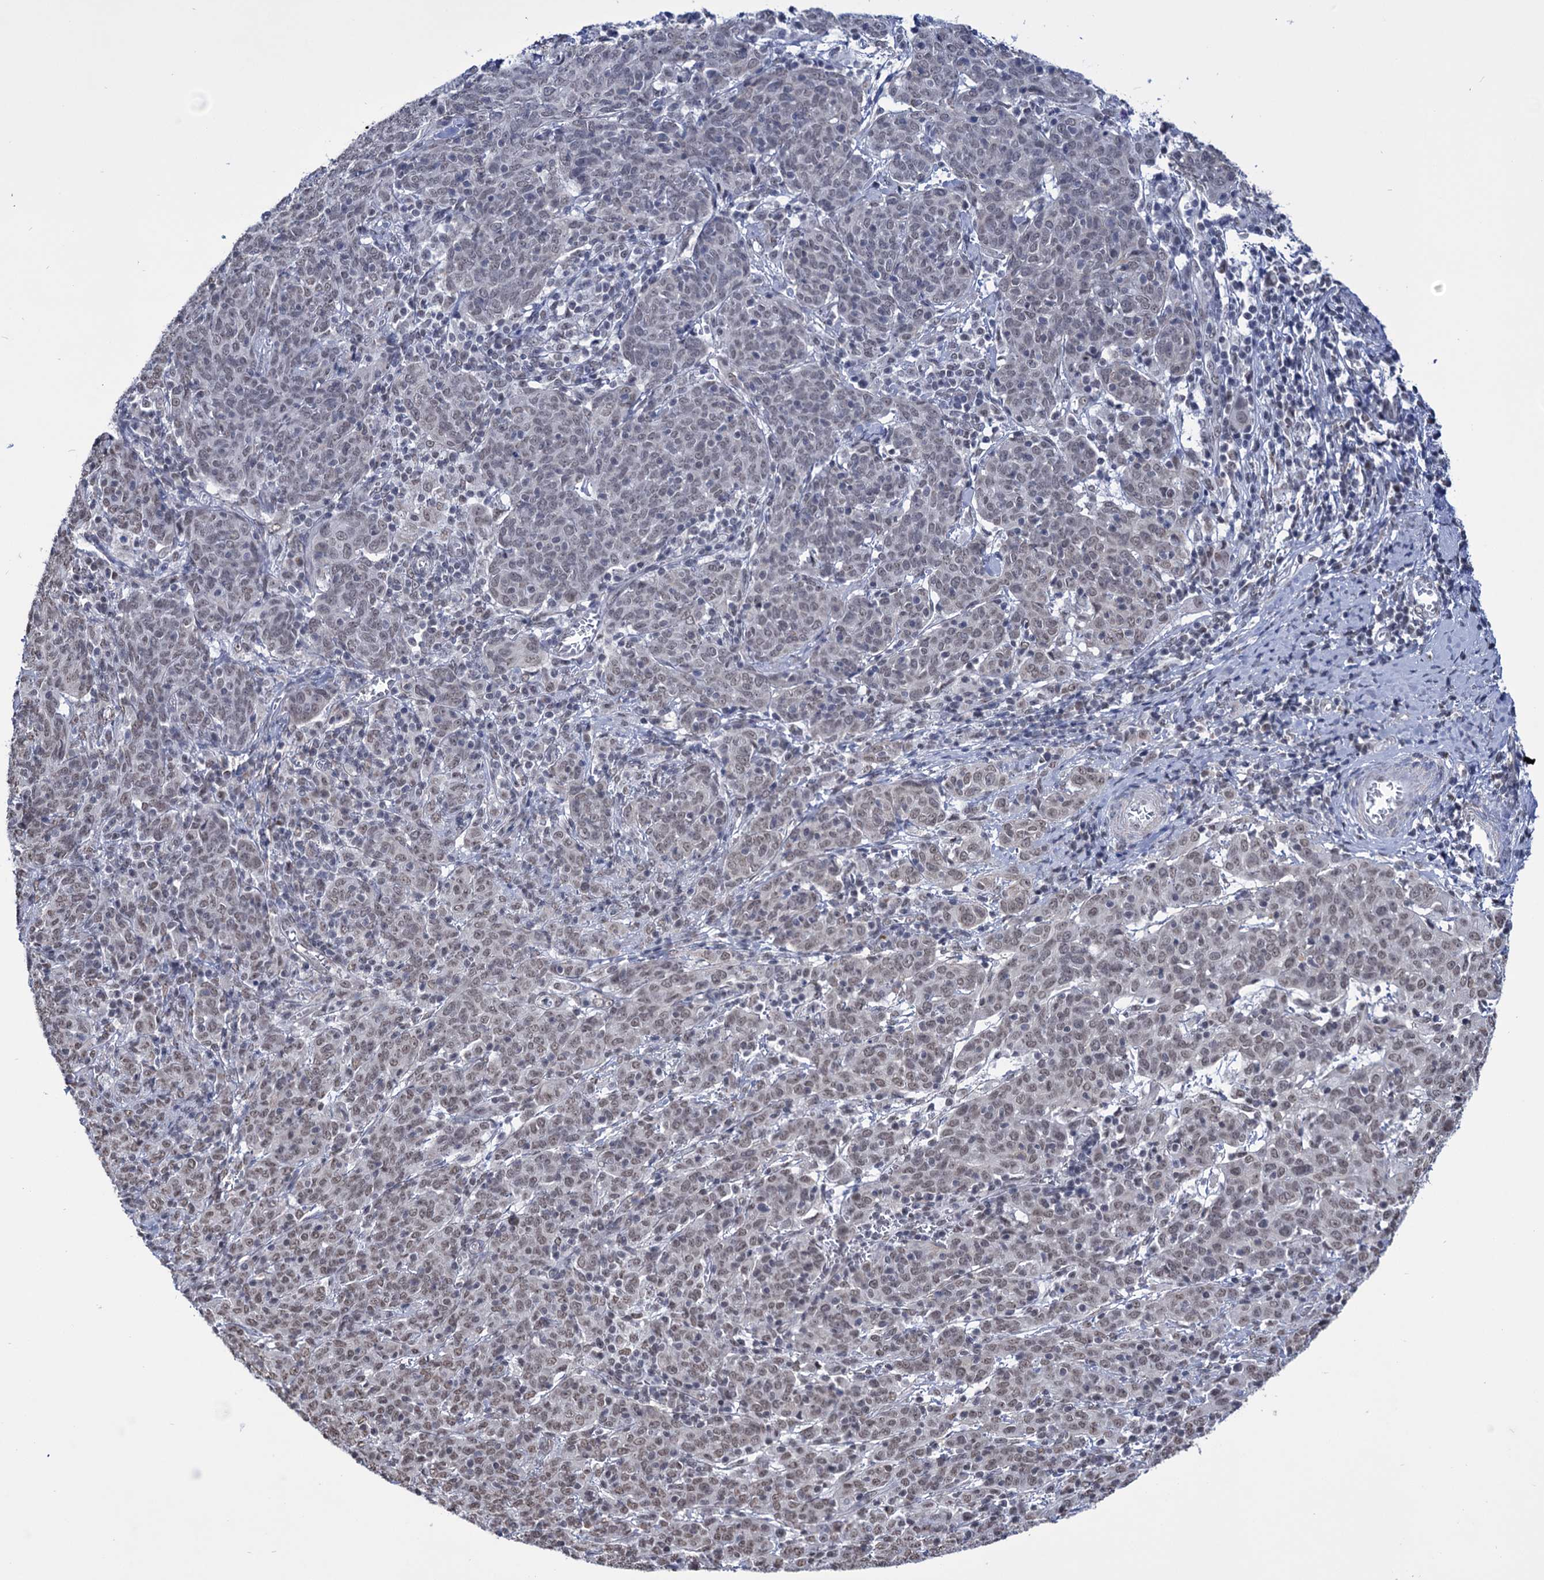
{"staining": {"intensity": "weak", "quantity": "25%-75%", "location": "nuclear"}, "tissue": "cervical cancer", "cell_type": "Tumor cells", "image_type": "cancer", "snomed": [{"axis": "morphology", "description": "Squamous cell carcinoma, NOS"}, {"axis": "topography", "description": "Cervix"}], "caption": "Immunohistochemistry (IHC) (DAB) staining of human squamous cell carcinoma (cervical) exhibits weak nuclear protein expression in about 25%-75% of tumor cells.", "gene": "ABHD10", "patient": {"sex": "female", "age": 67}}